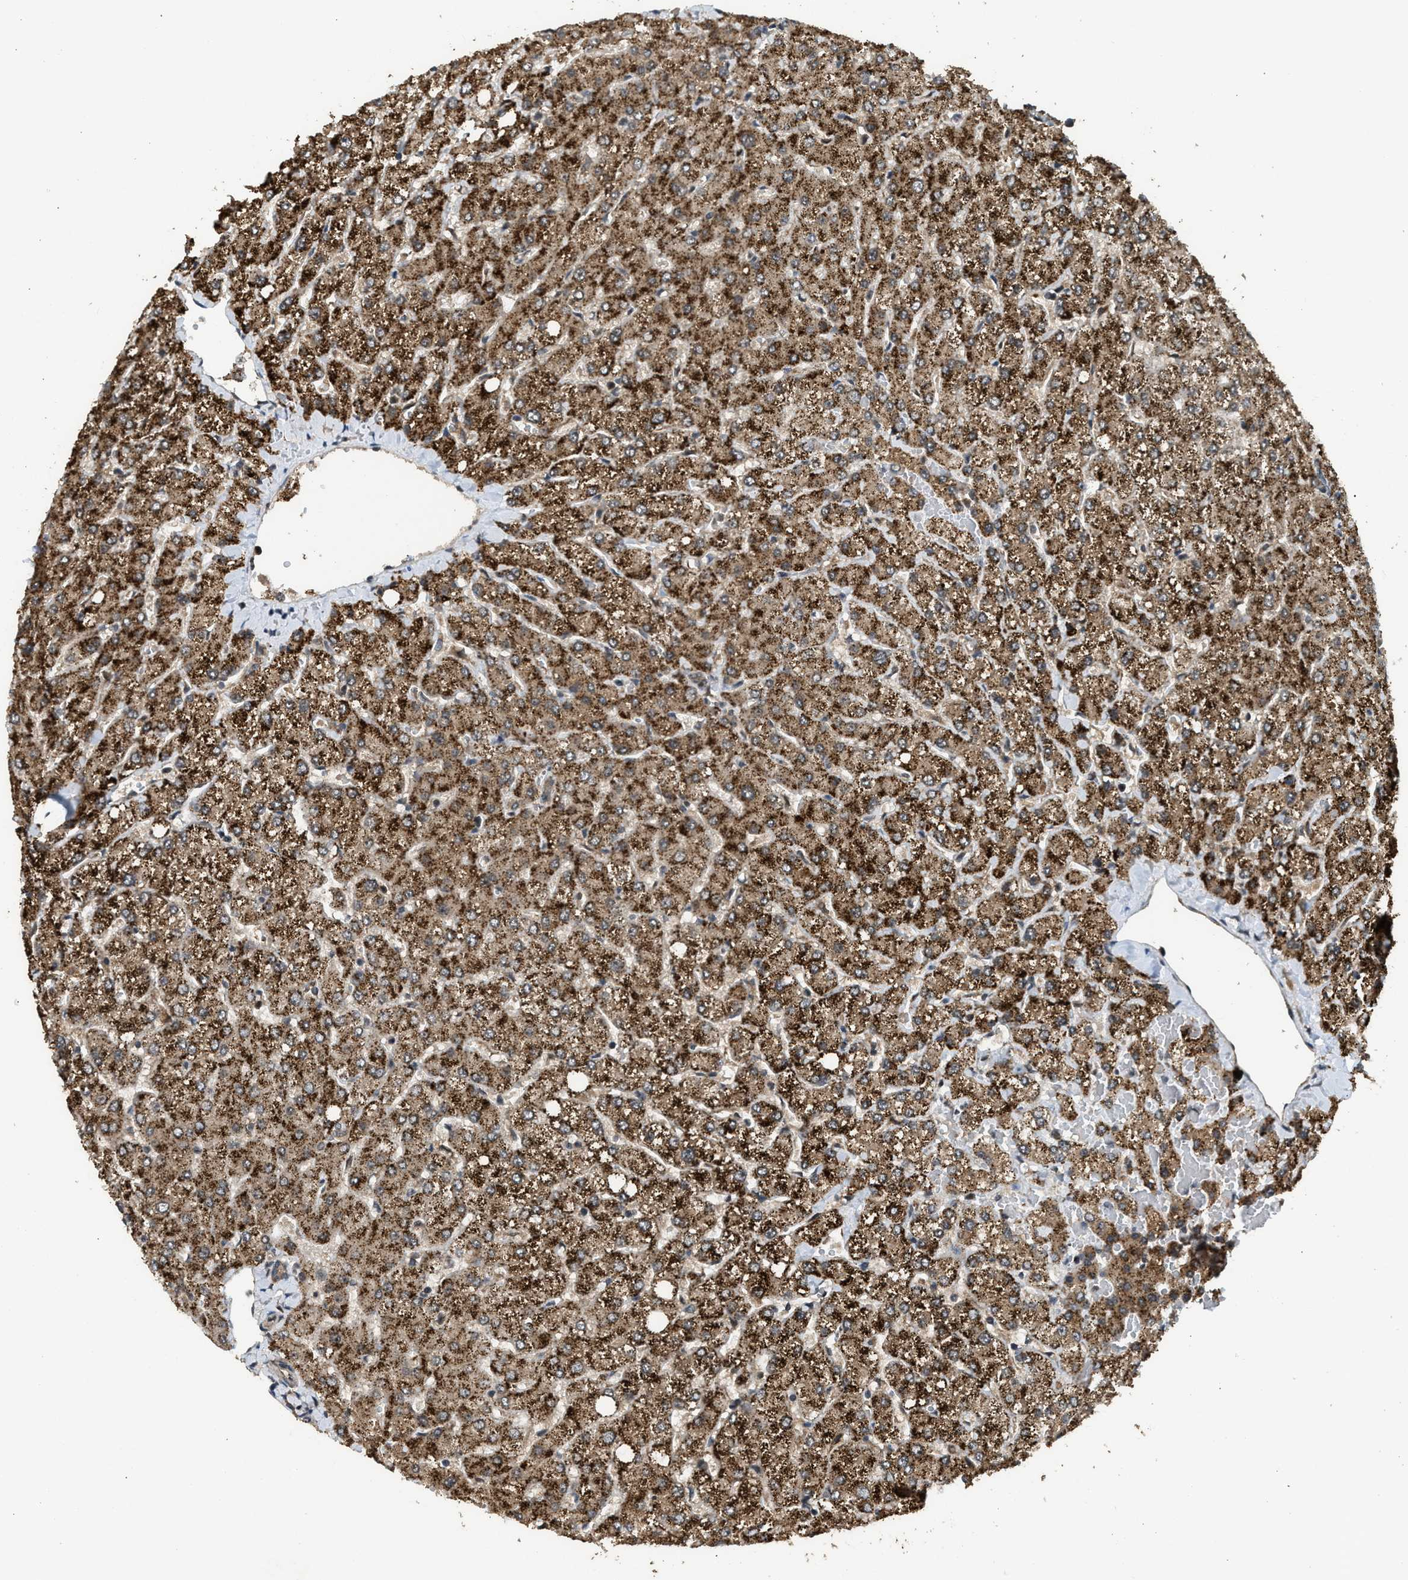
{"staining": {"intensity": "weak", "quantity": ">75%", "location": "cytoplasmic/membranous"}, "tissue": "liver", "cell_type": "Cholangiocytes", "image_type": "normal", "snomed": [{"axis": "morphology", "description": "Normal tissue, NOS"}, {"axis": "topography", "description": "Liver"}], "caption": "Benign liver displays weak cytoplasmic/membranous staining in approximately >75% of cholangiocytes Nuclei are stained in blue..", "gene": "GET1", "patient": {"sex": "female", "age": 54}}